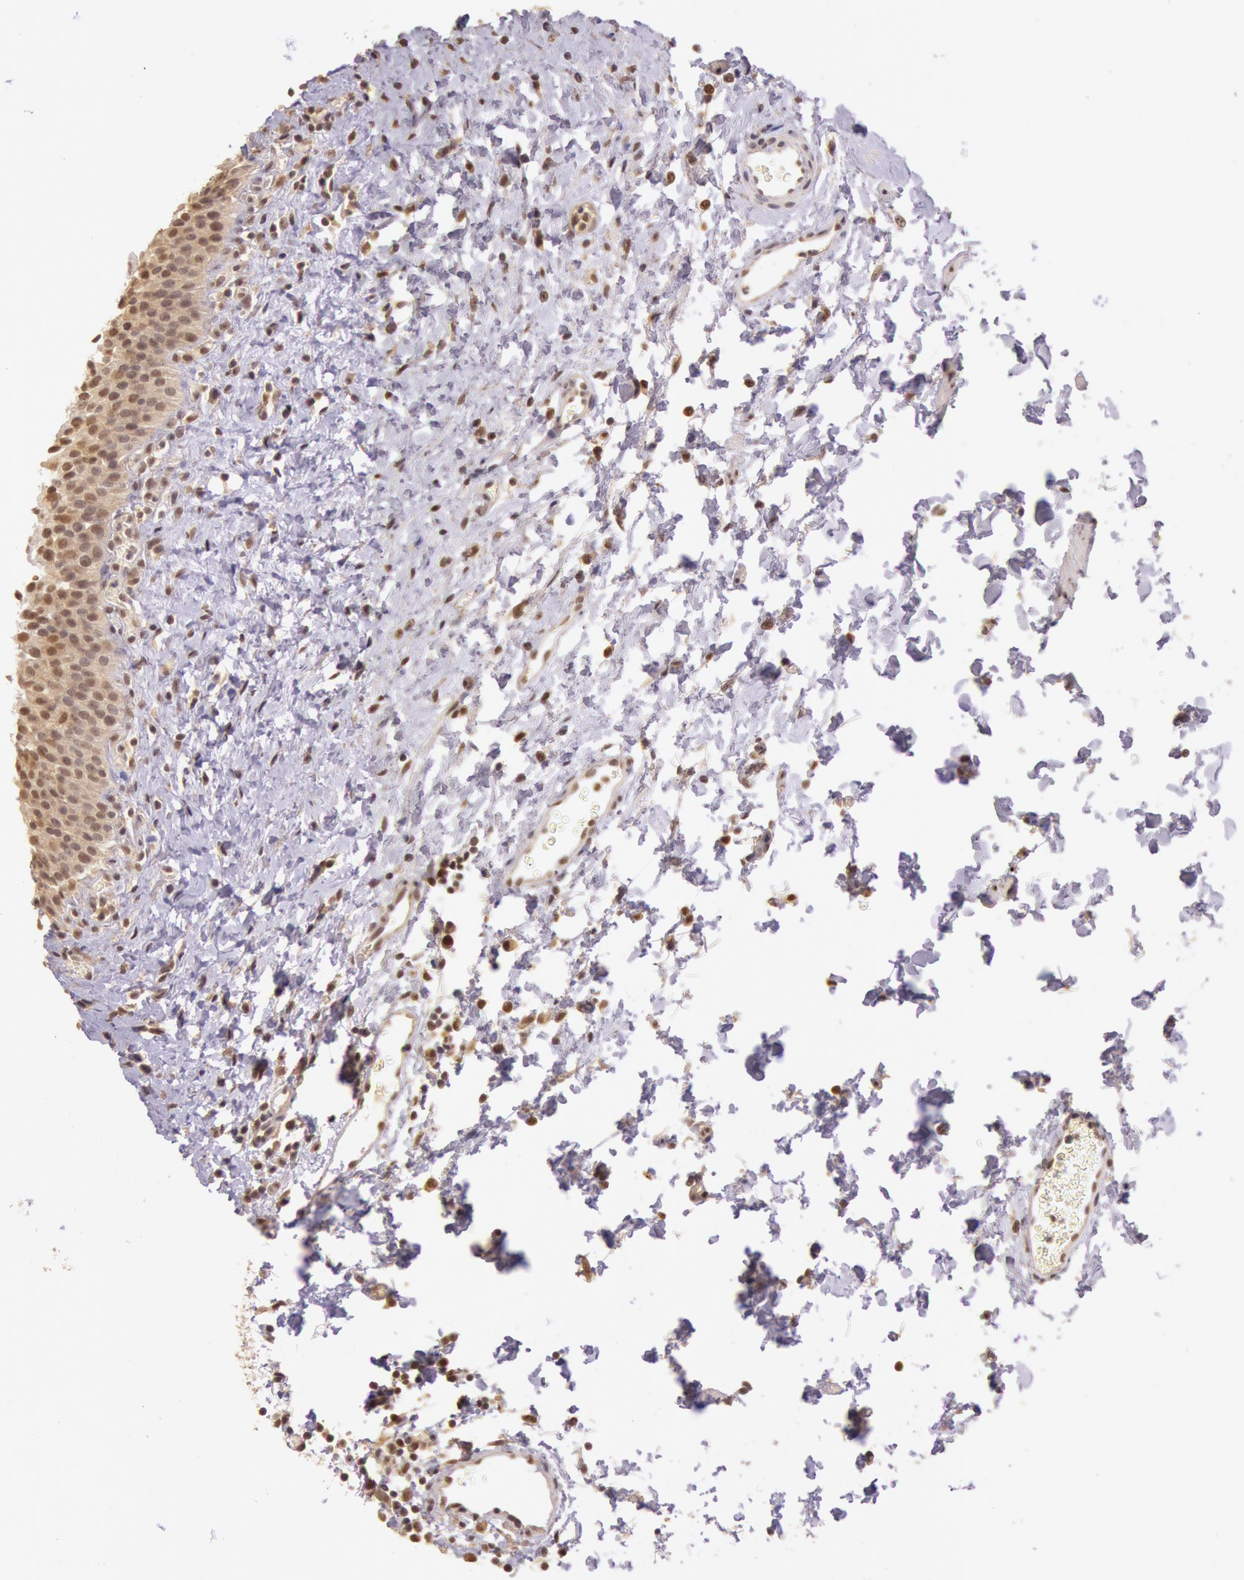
{"staining": {"intensity": "moderate", "quantity": "25%-75%", "location": "cytoplasmic/membranous,nuclear"}, "tissue": "urinary bladder", "cell_type": "Urothelial cells", "image_type": "normal", "snomed": [{"axis": "morphology", "description": "Normal tissue, NOS"}, {"axis": "topography", "description": "Urinary bladder"}], "caption": "This micrograph exhibits IHC staining of unremarkable urinary bladder, with medium moderate cytoplasmic/membranous,nuclear positivity in approximately 25%-75% of urothelial cells.", "gene": "RTL10", "patient": {"sex": "male", "age": 51}}